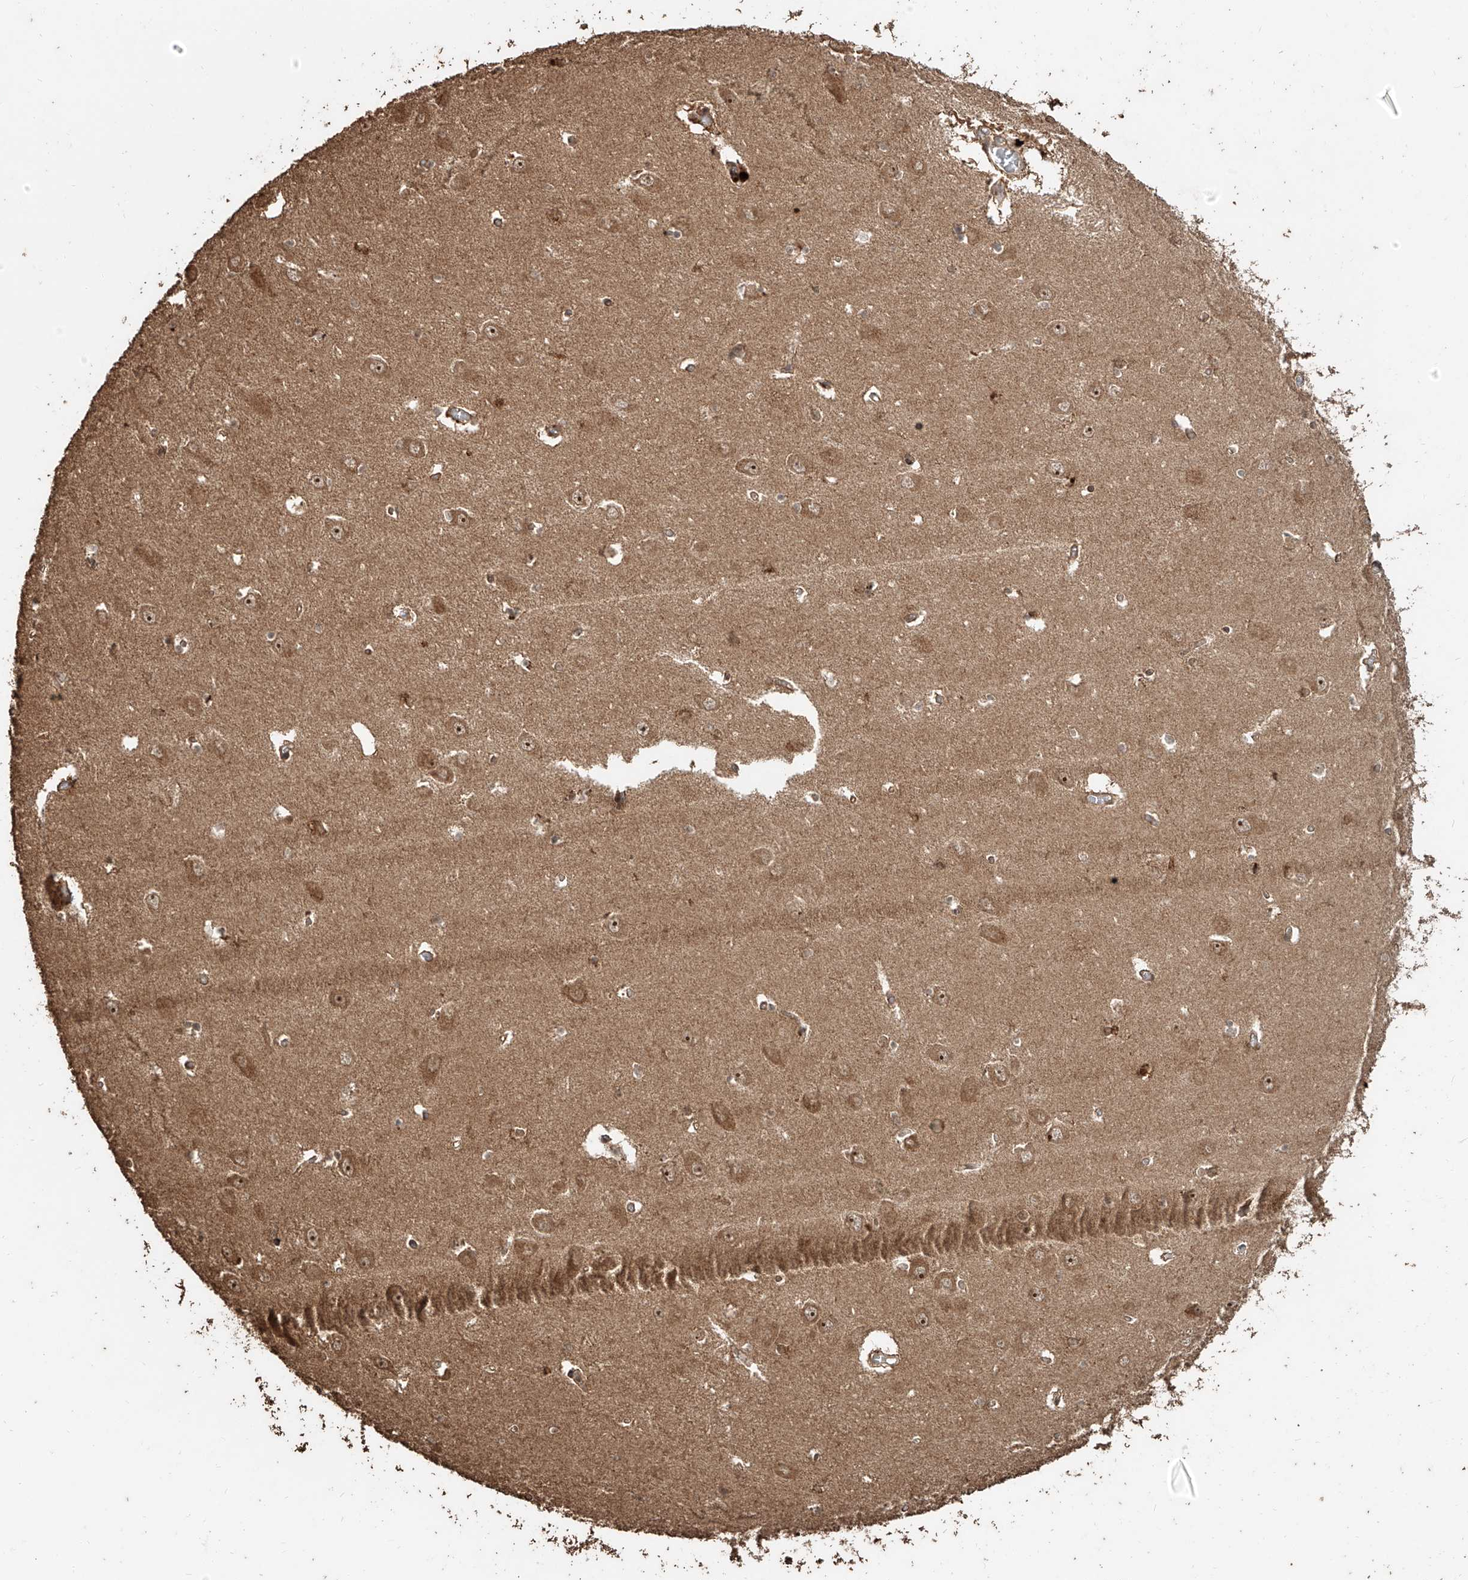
{"staining": {"intensity": "moderate", "quantity": ">75%", "location": "cytoplasmic/membranous"}, "tissue": "hippocampus", "cell_type": "Glial cells", "image_type": "normal", "snomed": [{"axis": "morphology", "description": "Normal tissue, NOS"}, {"axis": "topography", "description": "Hippocampus"}], "caption": "Immunohistochemistry of benign hippocampus reveals medium levels of moderate cytoplasmic/membranous staining in about >75% of glial cells. Nuclei are stained in blue.", "gene": "ZNF660", "patient": {"sex": "male", "age": 70}}